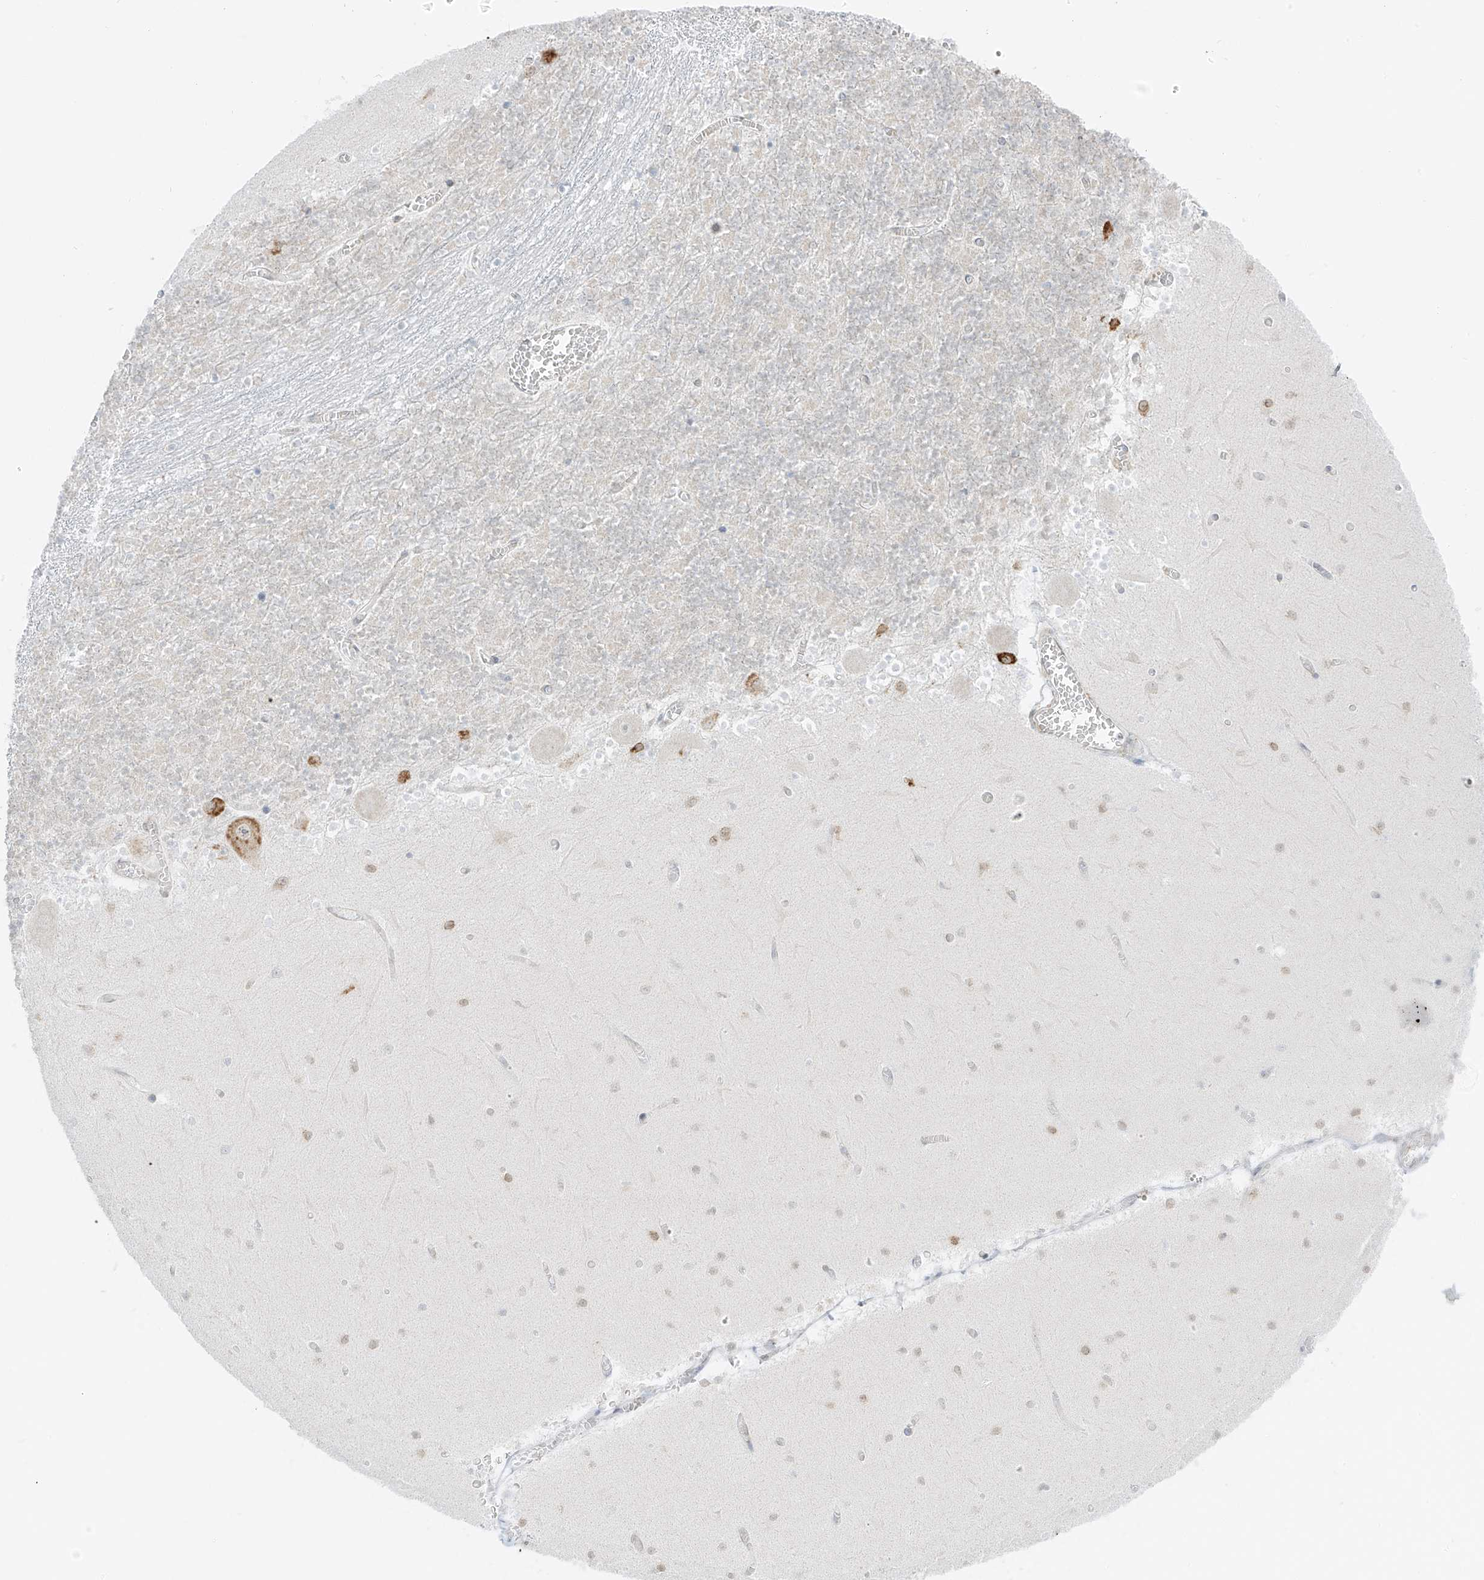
{"staining": {"intensity": "moderate", "quantity": "25%-75%", "location": "cytoplasmic/membranous"}, "tissue": "cerebellum", "cell_type": "Cells in granular layer", "image_type": "normal", "snomed": [{"axis": "morphology", "description": "Normal tissue, NOS"}, {"axis": "topography", "description": "Cerebellum"}], "caption": "A high-resolution histopathology image shows immunohistochemistry (IHC) staining of normal cerebellum, which demonstrates moderate cytoplasmic/membranous expression in approximately 25%-75% of cells in granular layer.", "gene": "LRRC59", "patient": {"sex": "female", "age": 28}}